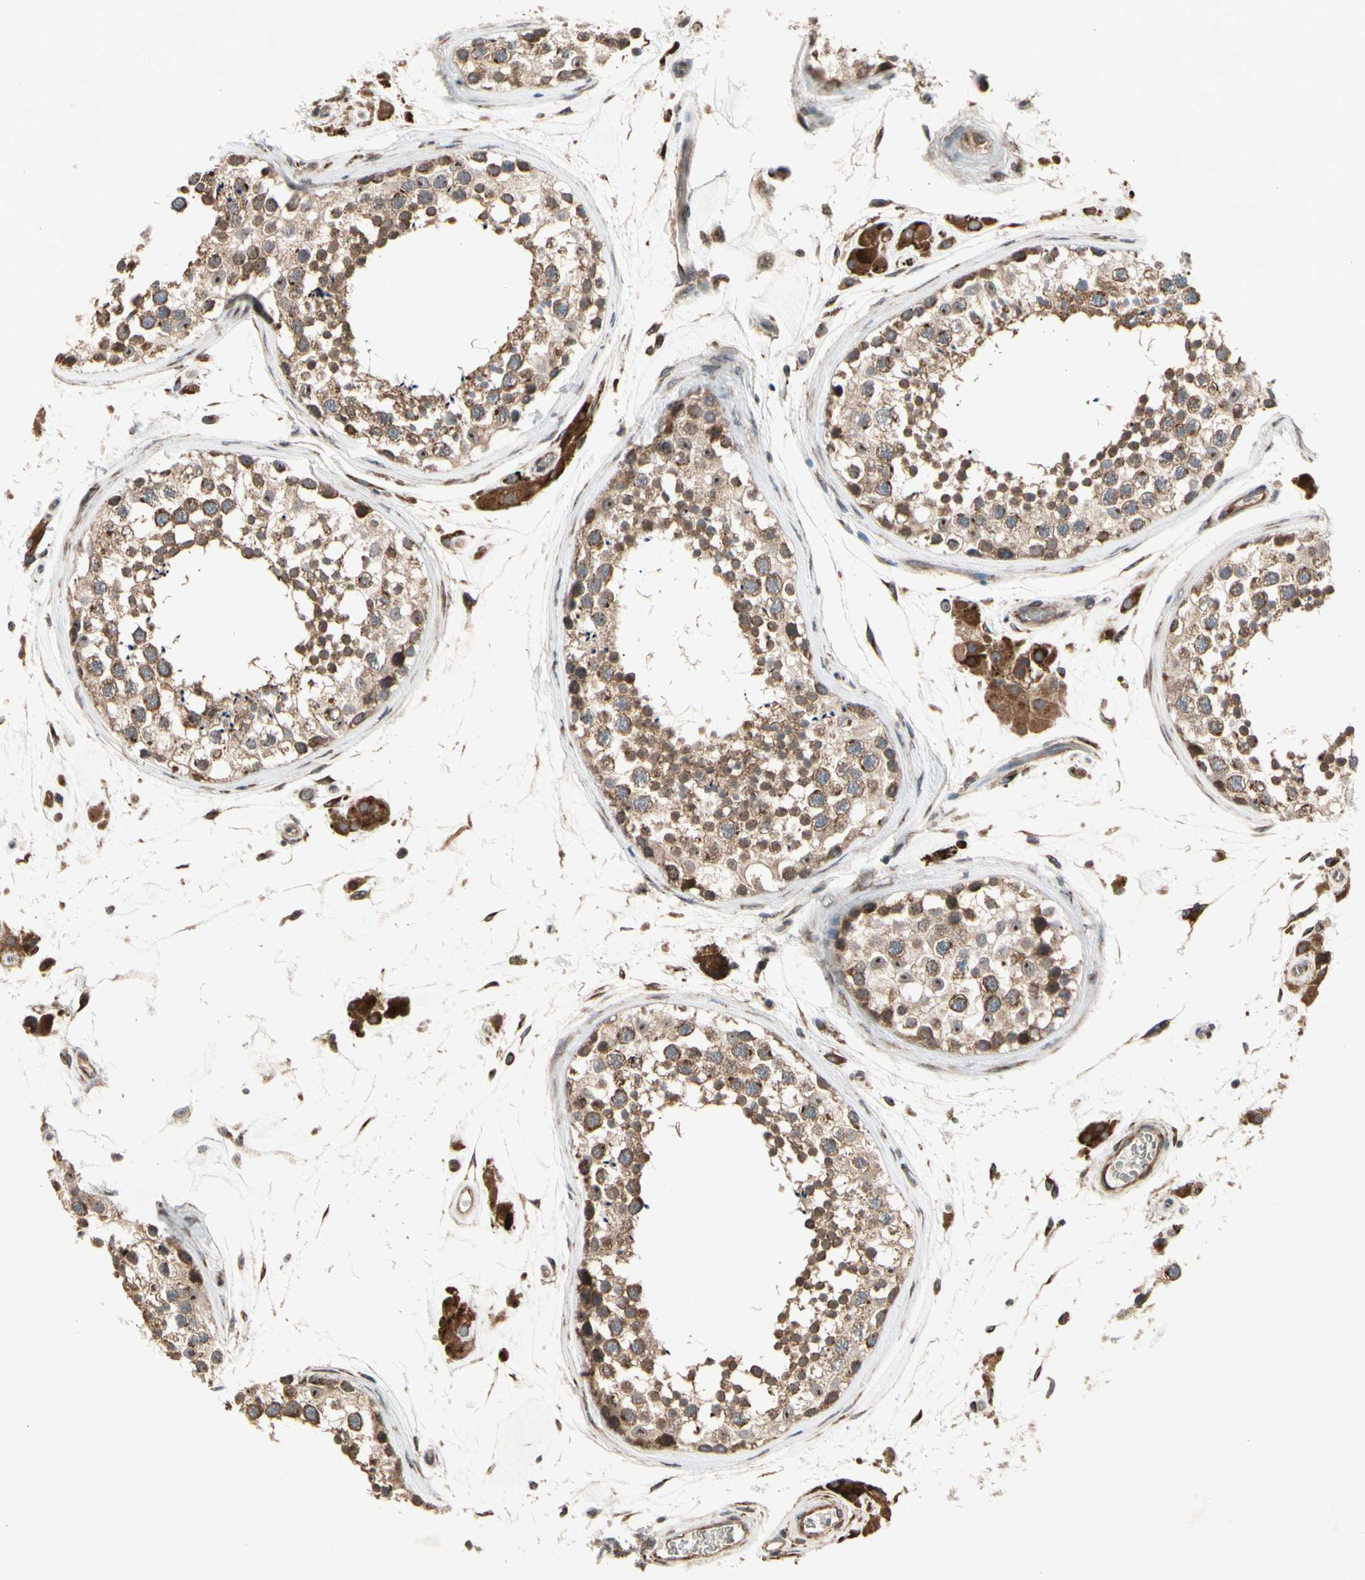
{"staining": {"intensity": "moderate", "quantity": ">75%", "location": "cytoplasmic/membranous,nuclear"}, "tissue": "testis", "cell_type": "Cells in seminiferous ducts", "image_type": "normal", "snomed": [{"axis": "morphology", "description": "Normal tissue, NOS"}, {"axis": "topography", "description": "Testis"}], "caption": "Testis stained for a protein (brown) shows moderate cytoplasmic/membranous,nuclear positive expression in approximately >75% of cells in seminiferous ducts.", "gene": "SLC39A9", "patient": {"sex": "male", "age": 46}}